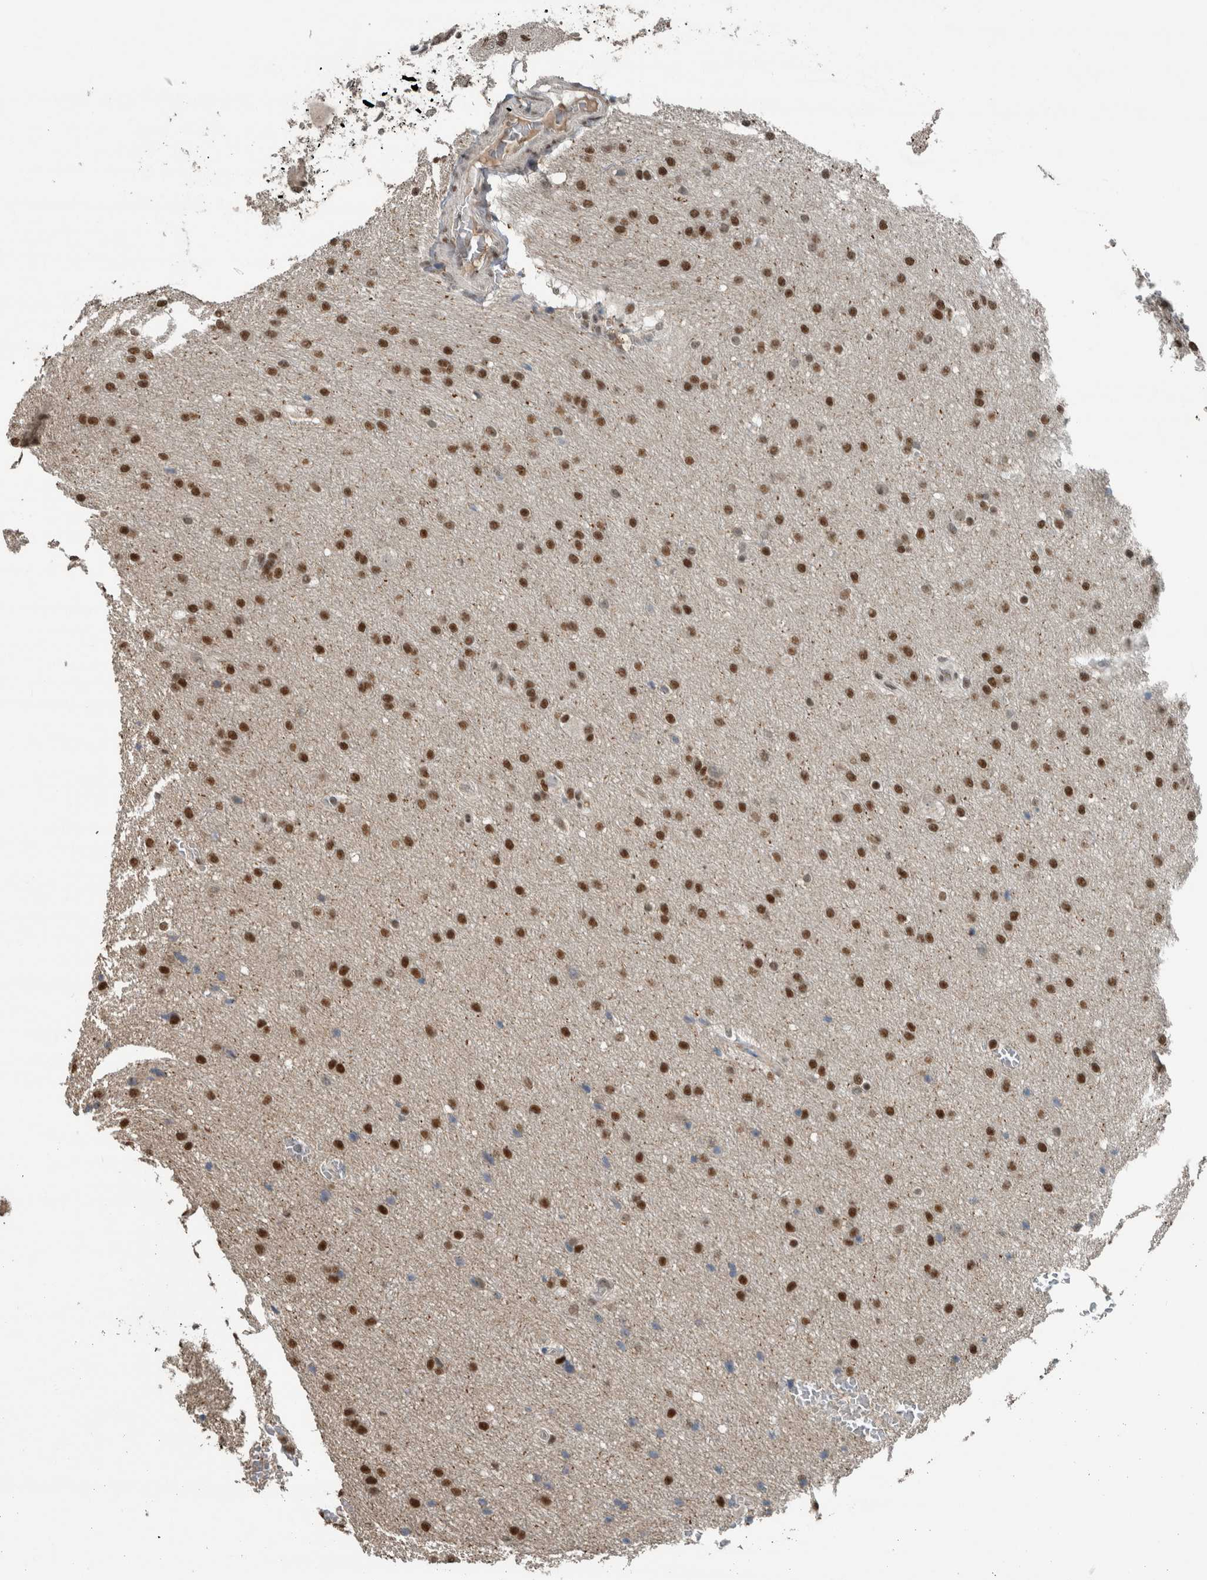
{"staining": {"intensity": "strong", "quantity": ">75%", "location": "nuclear"}, "tissue": "glioma", "cell_type": "Tumor cells", "image_type": "cancer", "snomed": [{"axis": "morphology", "description": "Glioma, malignant, Low grade"}, {"axis": "topography", "description": "Brain"}], "caption": "High-magnification brightfield microscopy of malignant glioma (low-grade) stained with DAB (brown) and counterstained with hematoxylin (blue). tumor cells exhibit strong nuclear expression is present in about>75% of cells. Immunohistochemistry (ihc) stains the protein in brown and the nuclei are stained blue.", "gene": "ZNF24", "patient": {"sex": "female", "age": 37}}